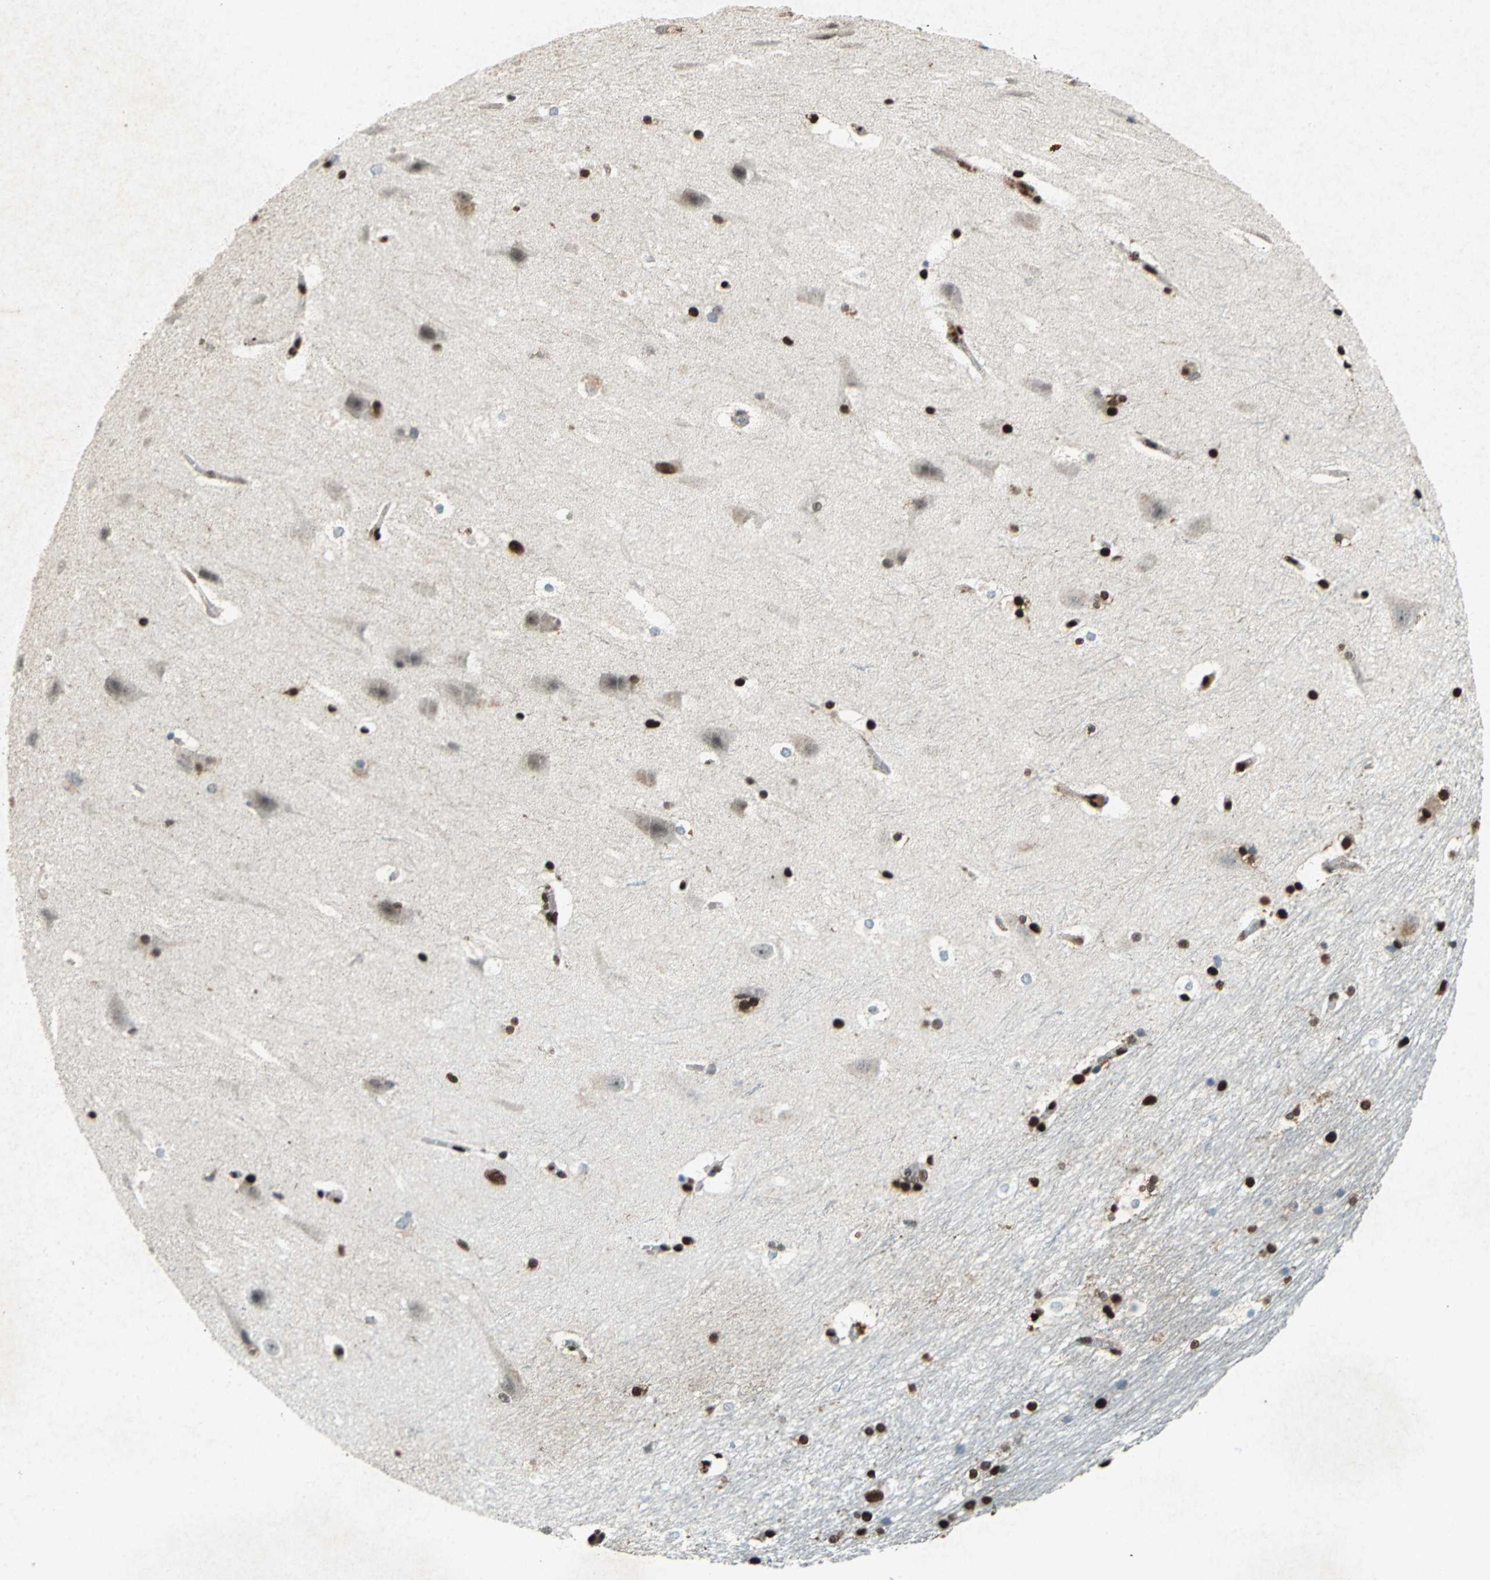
{"staining": {"intensity": "strong", "quantity": ">75%", "location": "nuclear"}, "tissue": "hippocampus", "cell_type": "Glial cells", "image_type": "normal", "snomed": [{"axis": "morphology", "description": "Normal tissue, NOS"}, {"axis": "topography", "description": "Hippocampus"}], "caption": "Hippocampus stained with IHC demonstrates strong nuclear staining in approximately >75% of glial cells.", "gene": "ANP32A", "patient": {"sex": "female", "age": 19}}